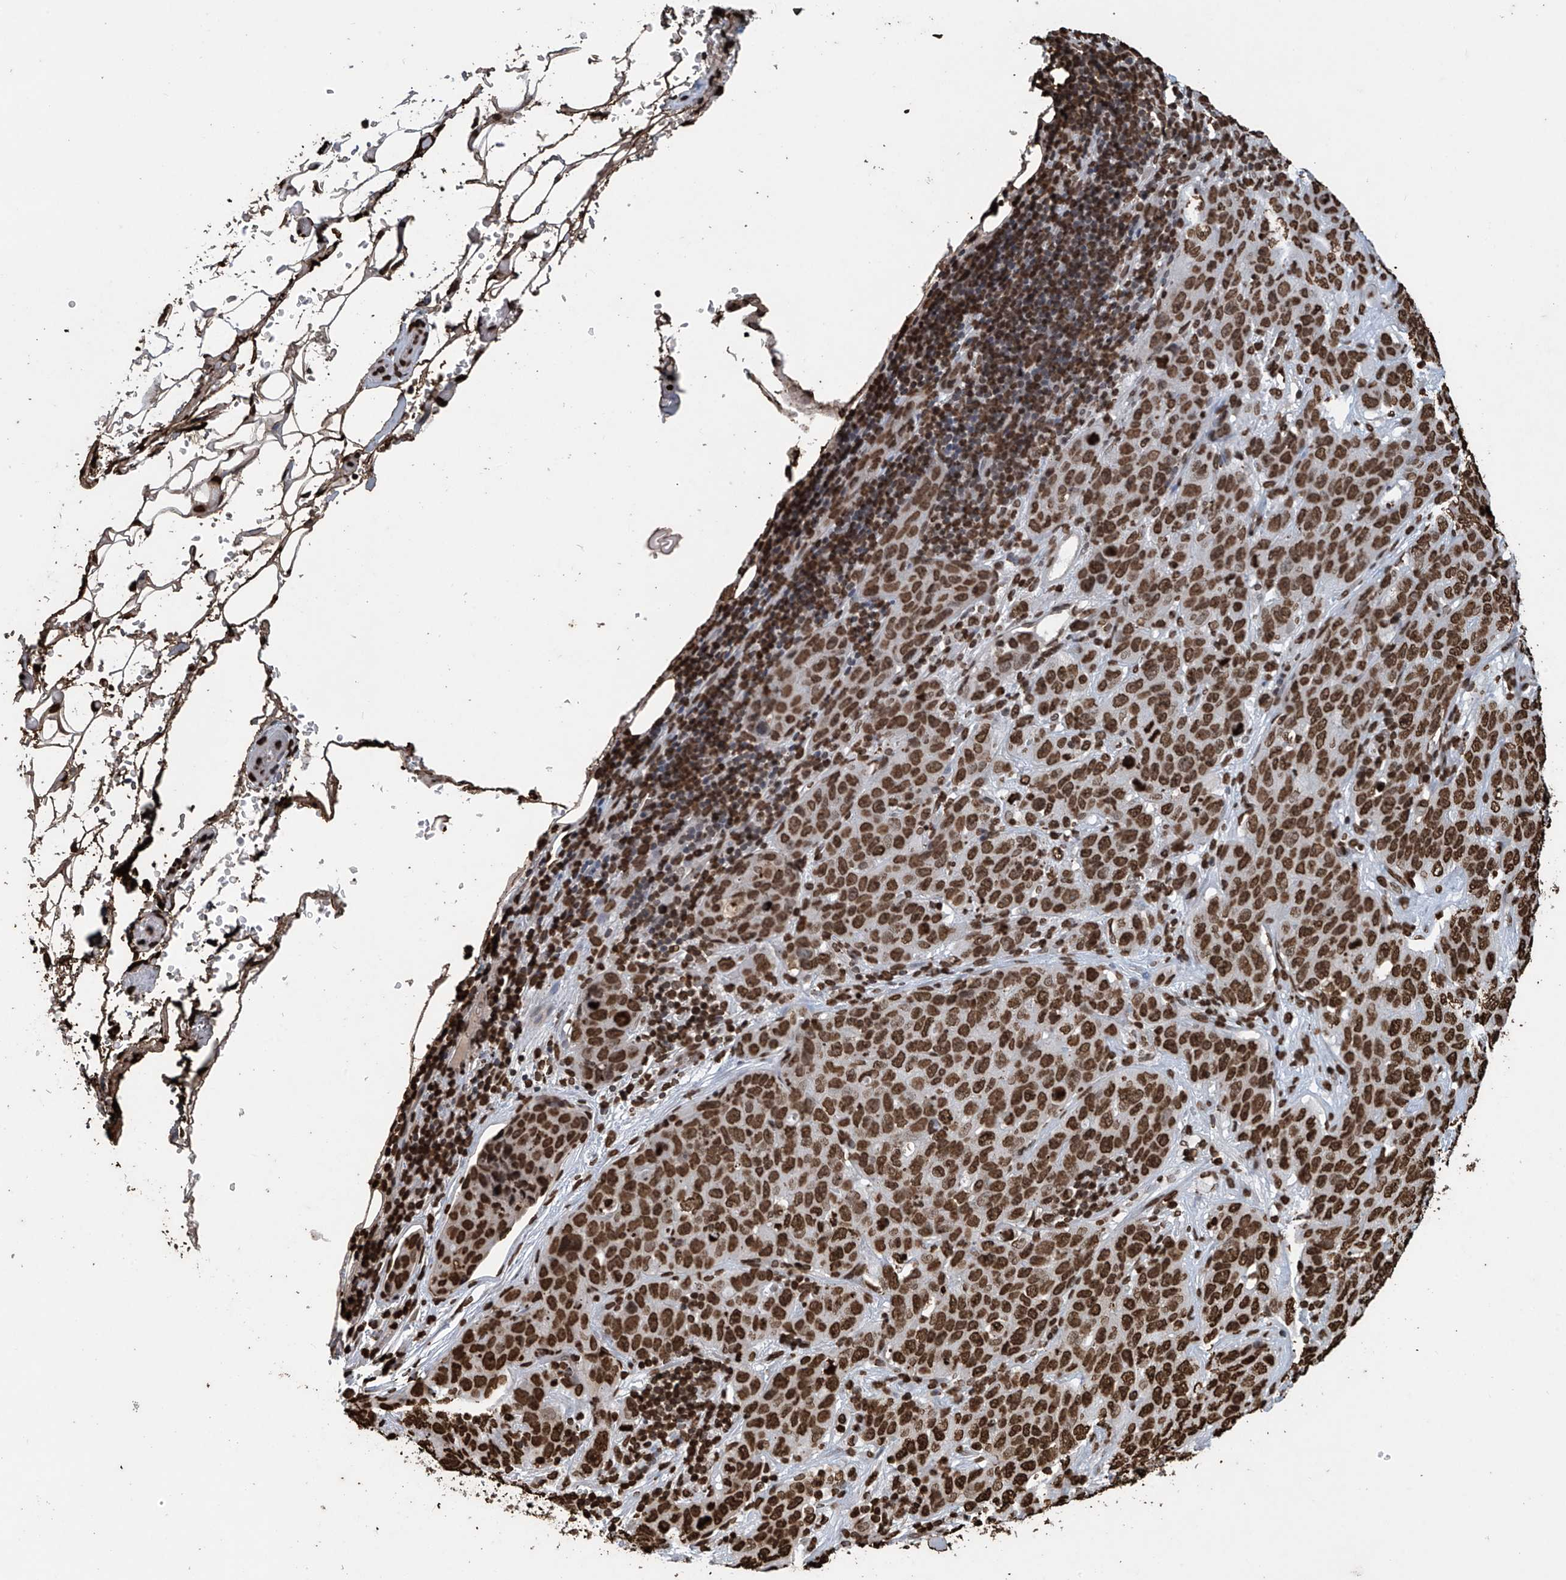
{"staining": {"intensity": "strong", "quantity": ">75%", "location": "nuclear"}, "tissue": "stomach cancer", "cell_type": "Tumor cells", "image_type": "cancer", "snomed": [{"axis": "morphology", "description": "Normal tissue, NOS"}, {"axis": "morphology", "description": "Adenocarcinoma, NOS"}, {"axis": "topography", "description": "Lymph node"}, {"axis": "topography", "description": "Stomach"}], "caption": "IHC (DAB (3,3'-diaminobenzidine)) staining of stomach cancer reveals strong nuclear protein expression in approximately >75% of tumor cells. Nuclei are stained in blue.", "gene": "H3-3A", "patient": {"sex": "male", "age": 48}}